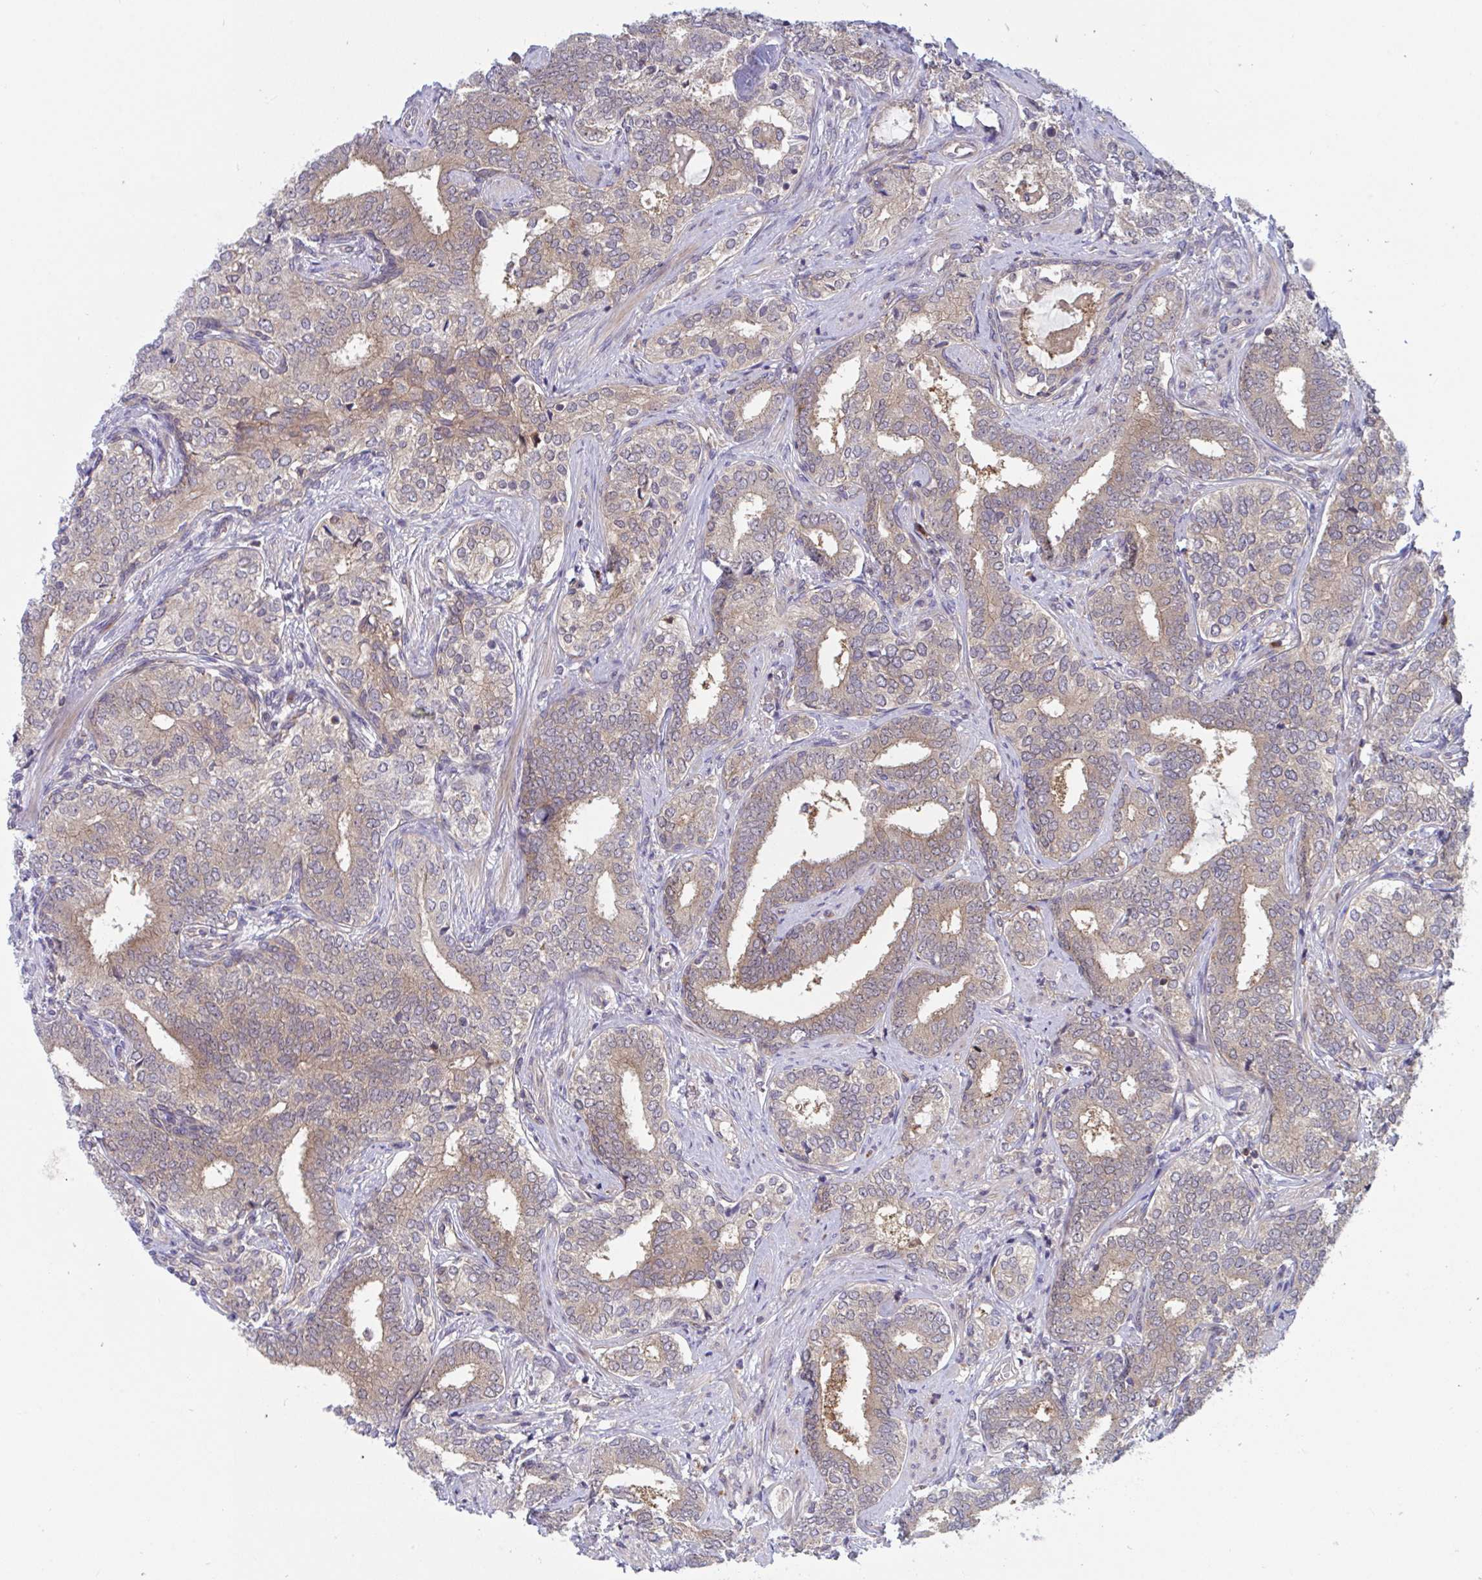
{"staining": {"intensity": "weak", "quantity": "25%-75%", "location": "cytoplasmic/membranous"}, "tissue": "prostate cancer", "cell_type": "Tumor cells", "image_type": "cancer", "snomed": [{"axis": "morphology", "description": "Adenocarcinoma, High grade"}, {"axis": "topography", "description": "Prostate"}], "caption": "This is a histology image of immunohistochemistry staining of prostate cancer, which shows weak positivity in the cytoplasmic/membranous of tumor cells.", "gene": "LMNTD2", "patient": {"sex": "male", "age": 72}}